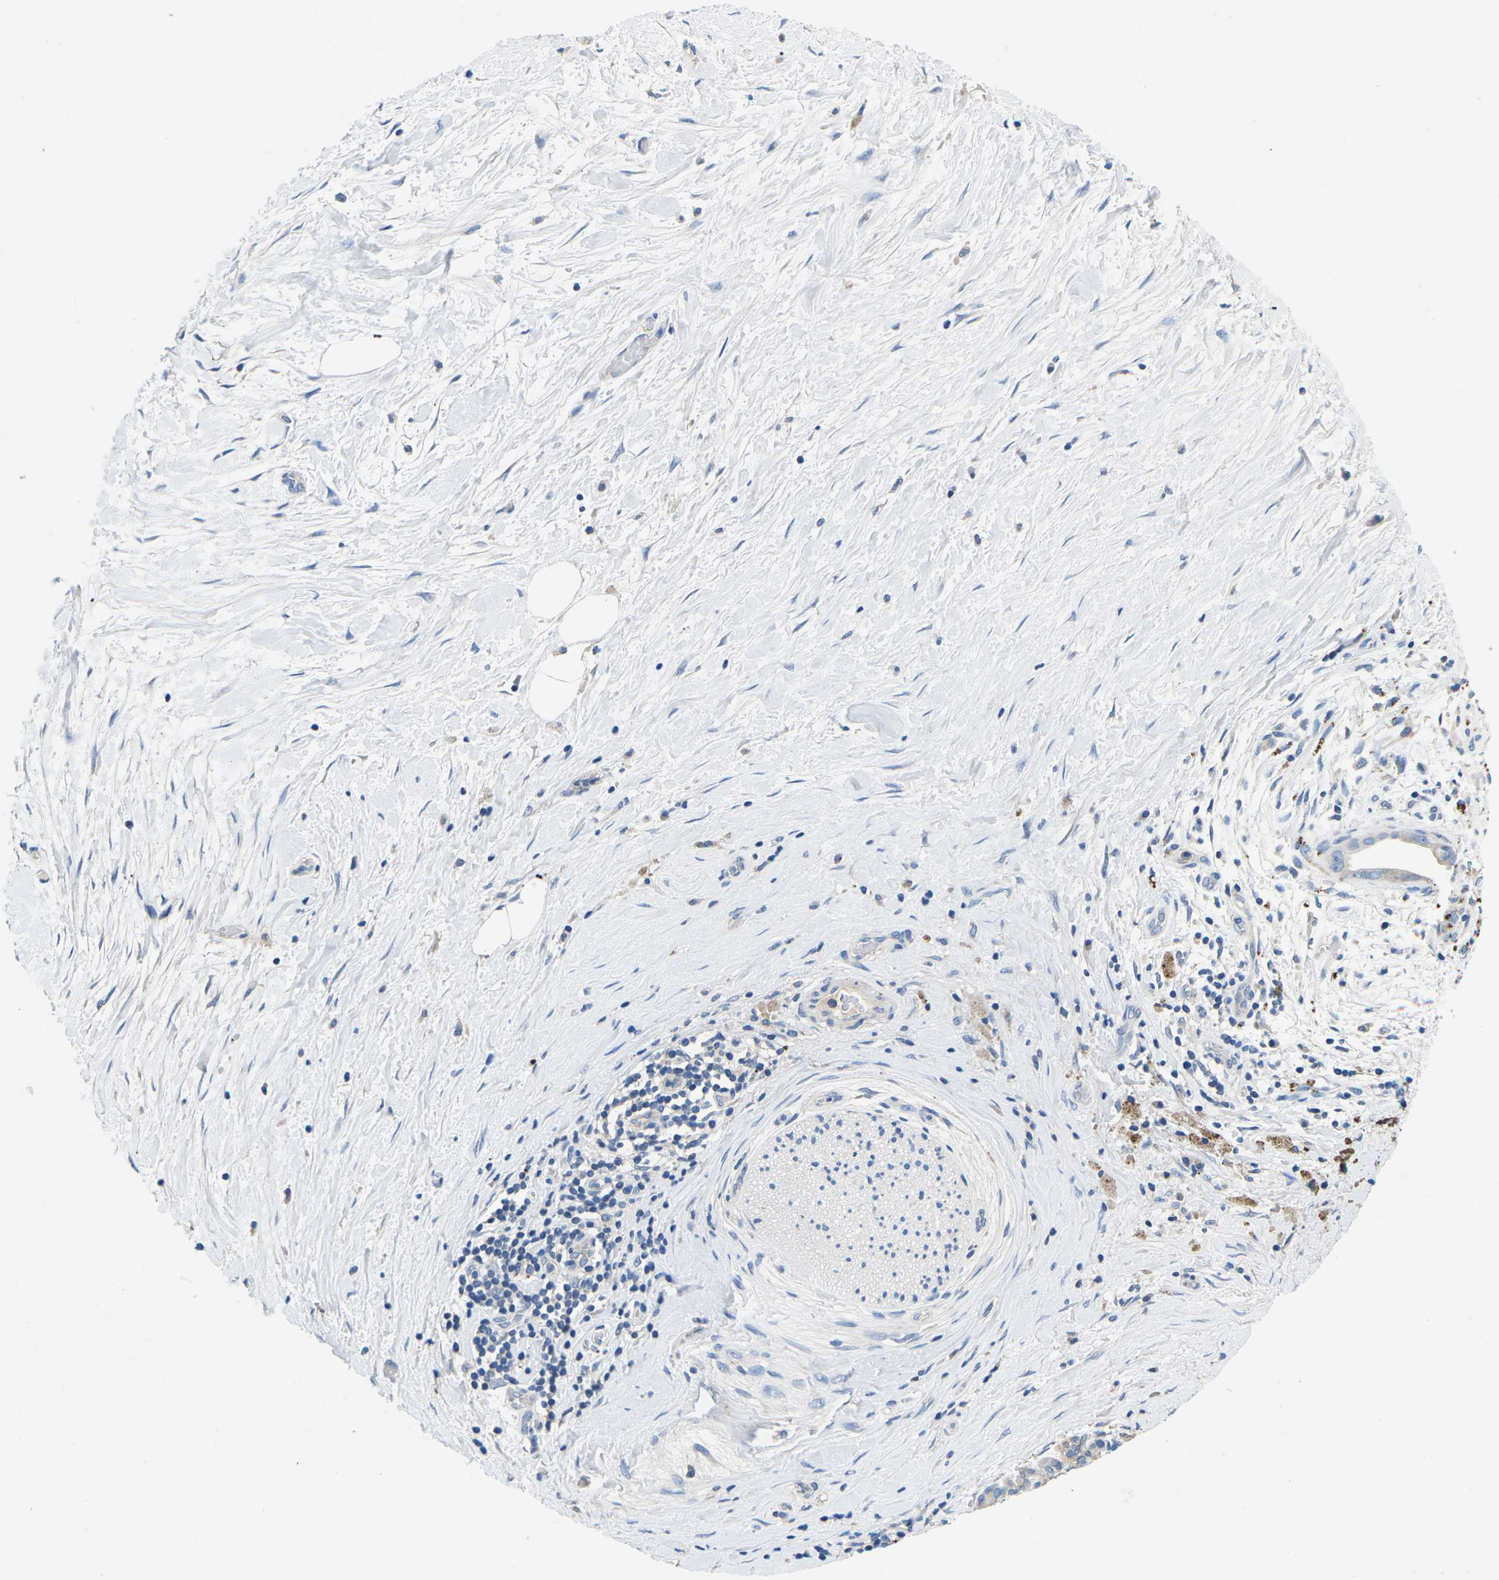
{"staining": {"intensity": "negative", "quantity": "none", "location": "none"}, "tissue": "pancreatic cancer", "cell_type": "Tumor cells", "image_type": "cancer", "snomed": [{"axis": "morphology", "description": "Adenocarcinoma, NOS"}, {"axis": "topography", "description": "Pancreas"}], "caption": "Protein analysis of pancreatic adenocarcinoma exhibits no significant positivity in tumor cells.", "gene": "PDCD6IP", "patient": {"sex": "male", "age": 55}}